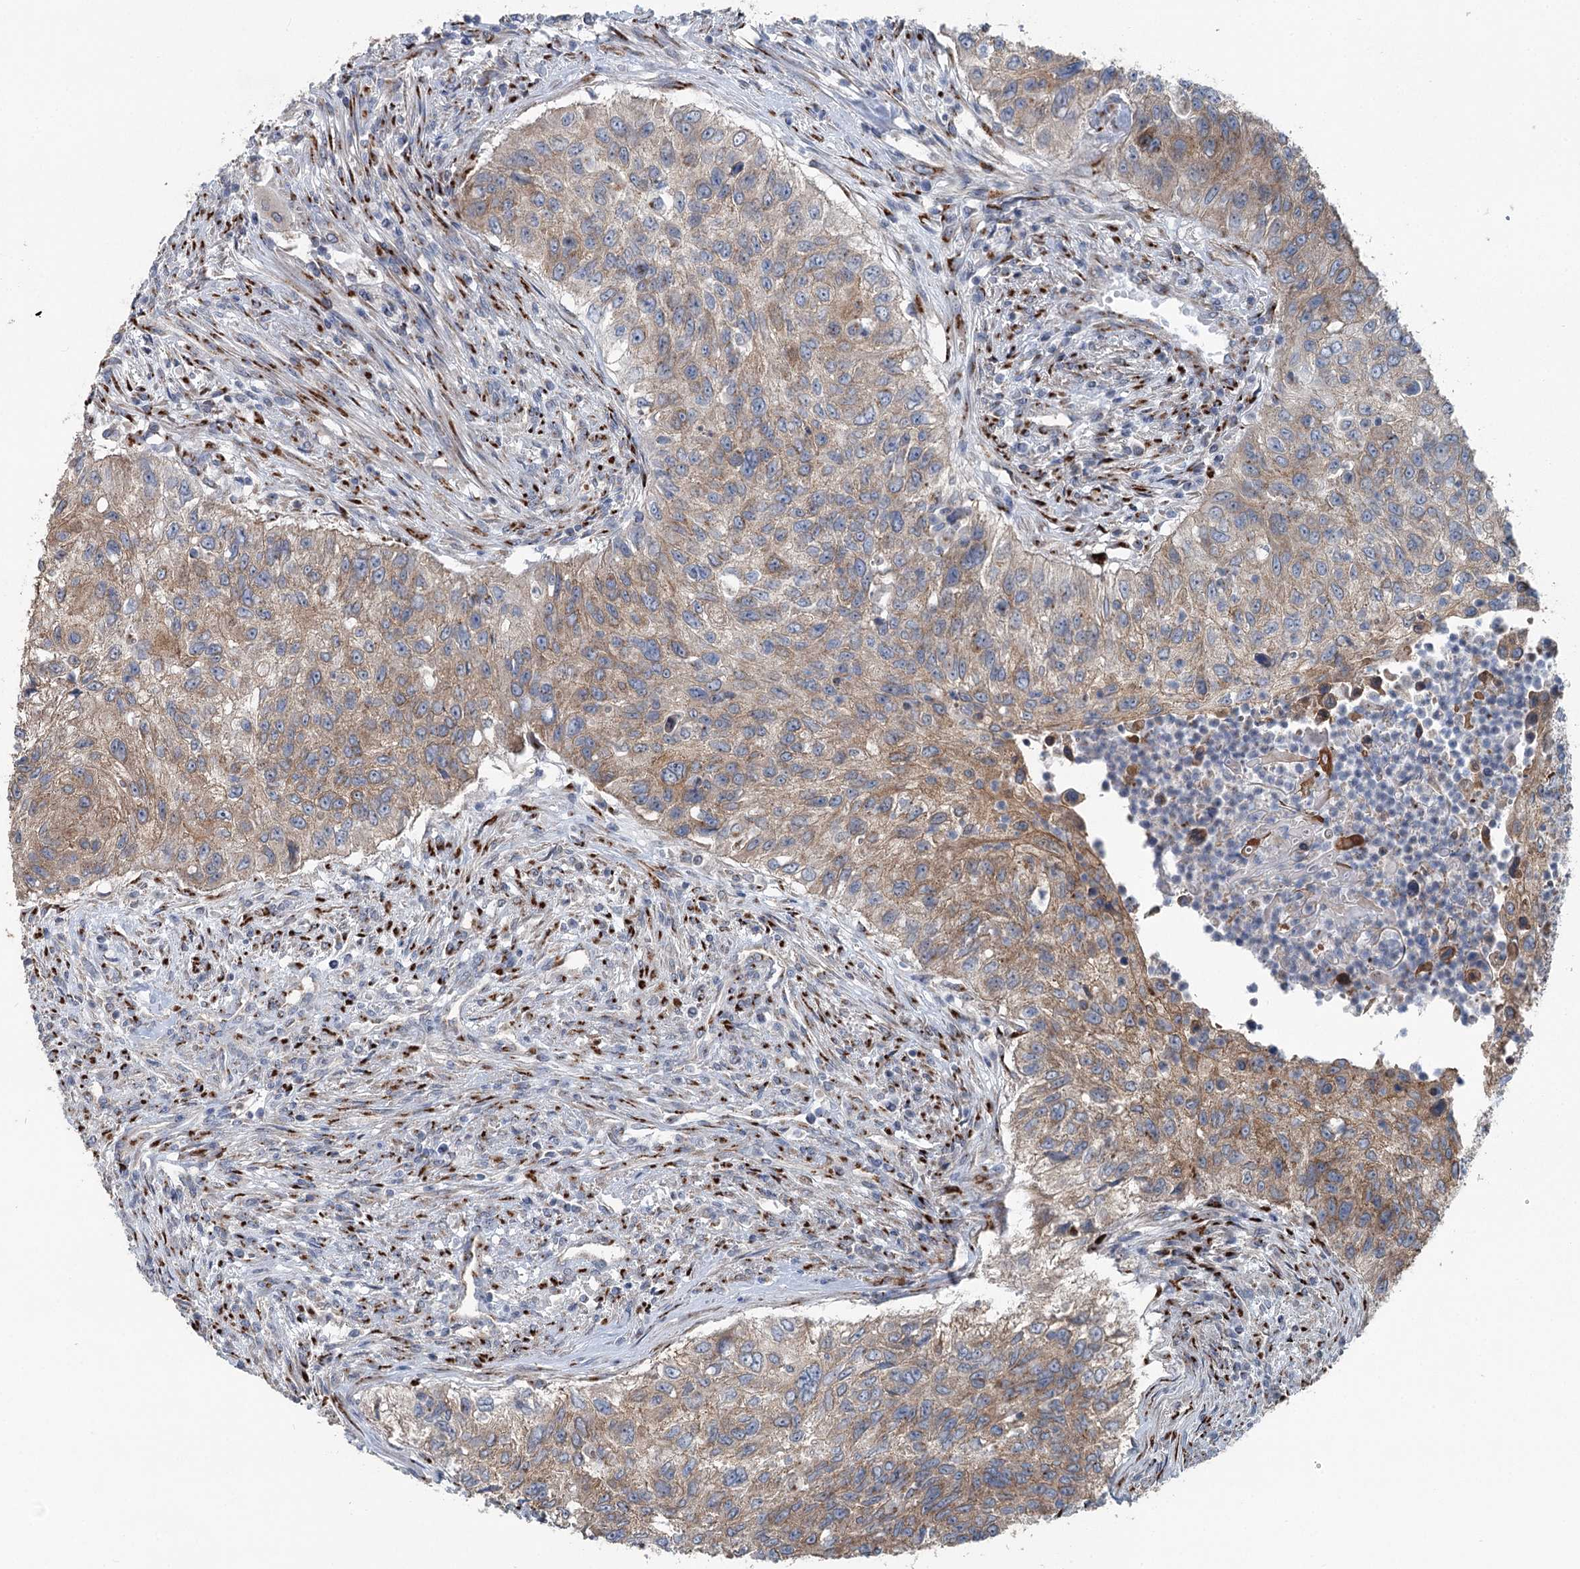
{"staining": {"intensity": "moderate", "quantity": "25%-75%", "location": "cytoplasmic/membranous"}, "tissue": "urothelial cancer", "cell_type": "Tumor cells", "image_type": "cancer", "snomed": [{"axis": "morphology", "description": "Urothelial carcinoma, High grade"}, {"axis": "topography", "description": "Urinary bladder"}], "caption": "Human urothelial carcinoma (high-grade) stained for a protein (brown) shows moderate cytoplasmic/membranous positive positivity in about 25%-75% of tumor cells.", "gene": "ITIH5", "patient": {"sex": "female", "age": 60}}